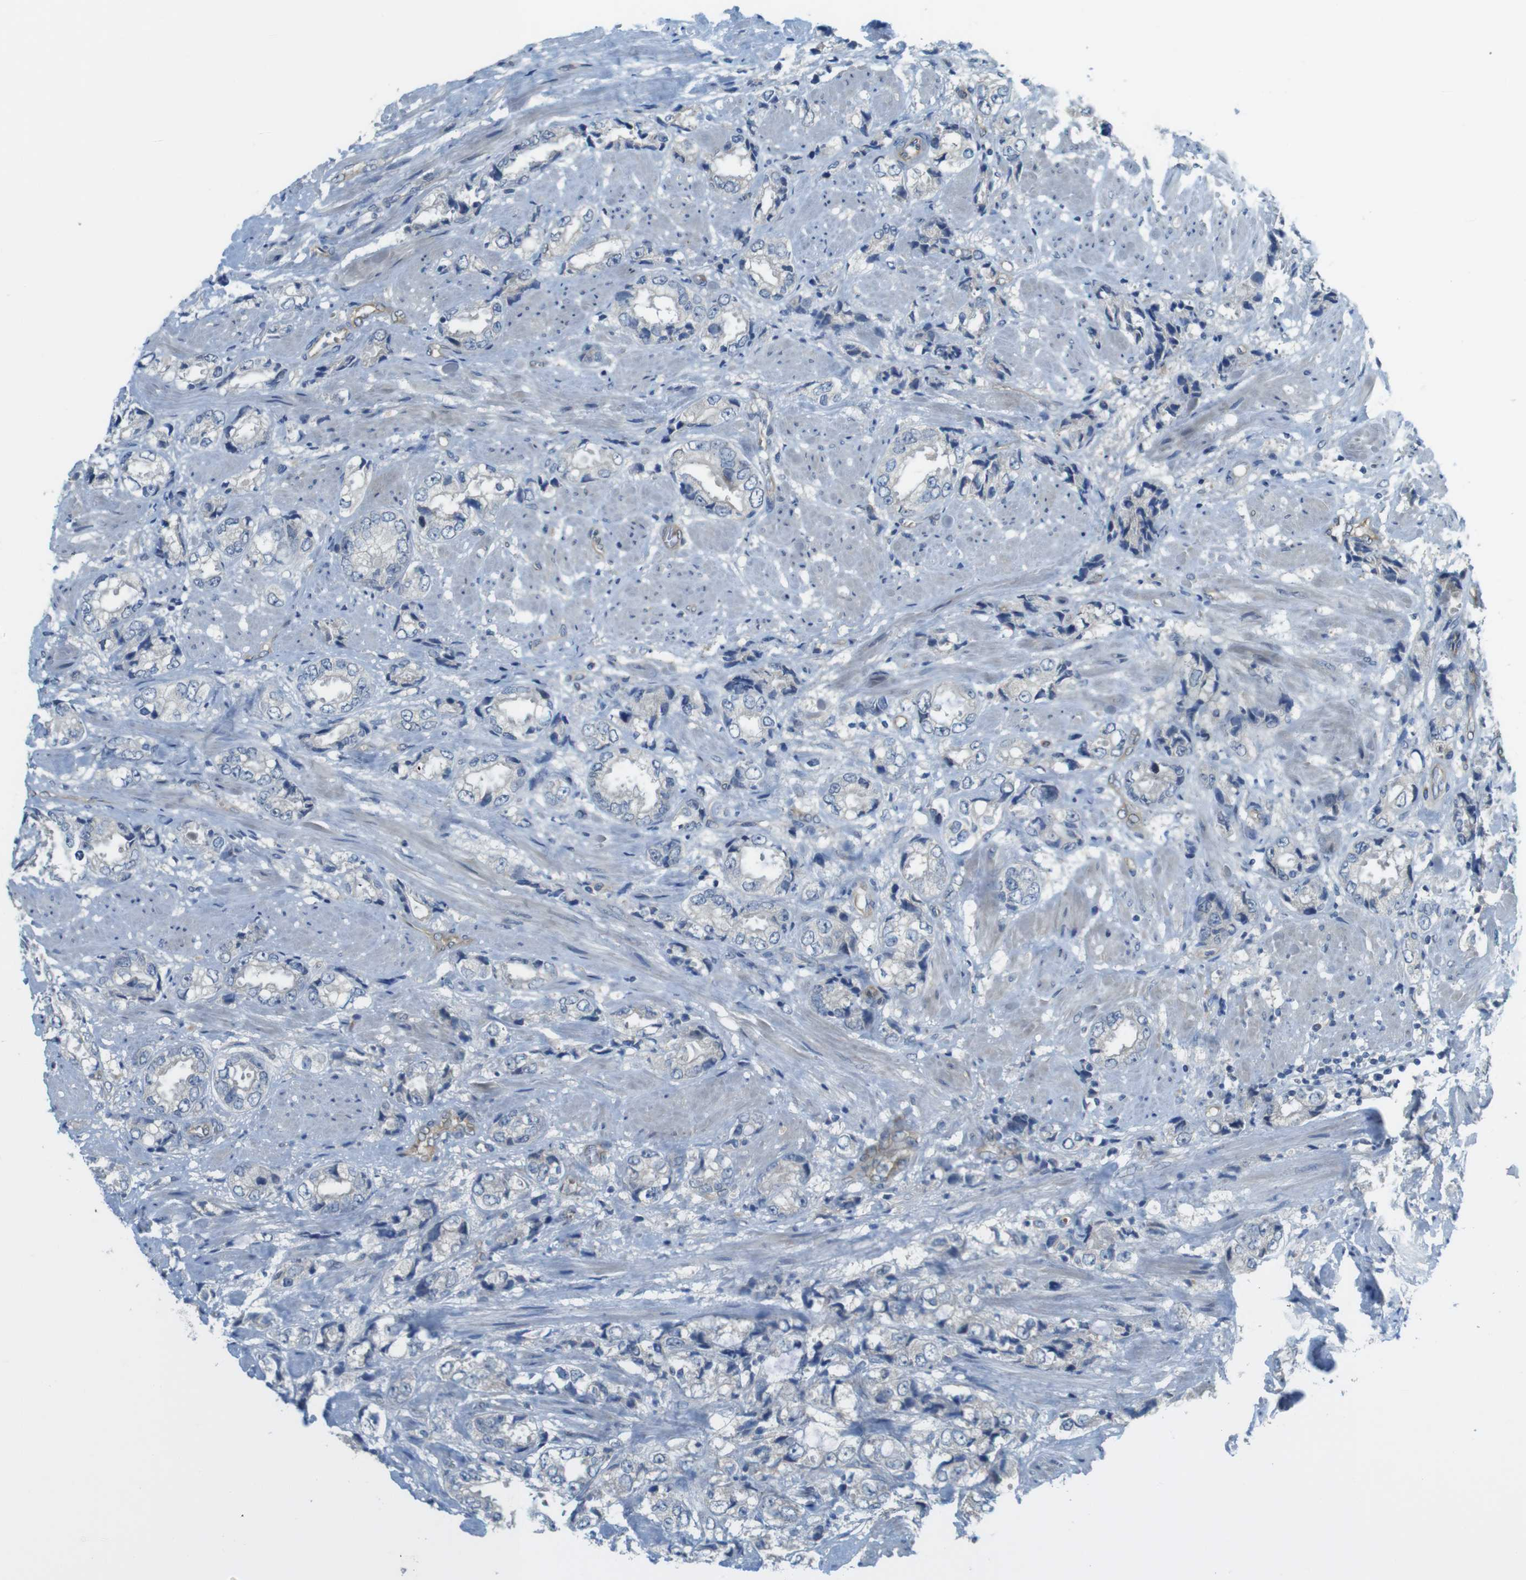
{"staining": {"intensity": "negative", "quantity": "none", "location": "none"}, "tissue": "prostate cancer", "cell_type": "Tumor cells", "image_type": "cancer", "snomed": [{"axis": "morphology", "description": "Adenocarcinoma, High grade"}, {"axis": "topography", "description": "Prostate"}], "caption": "IHC of human prostate cancer (high-grade adenocarcinoma) displays no expression in tumor cells.", "gene": "ABHD15", "patient": {"sex": "male", "age": 61}}